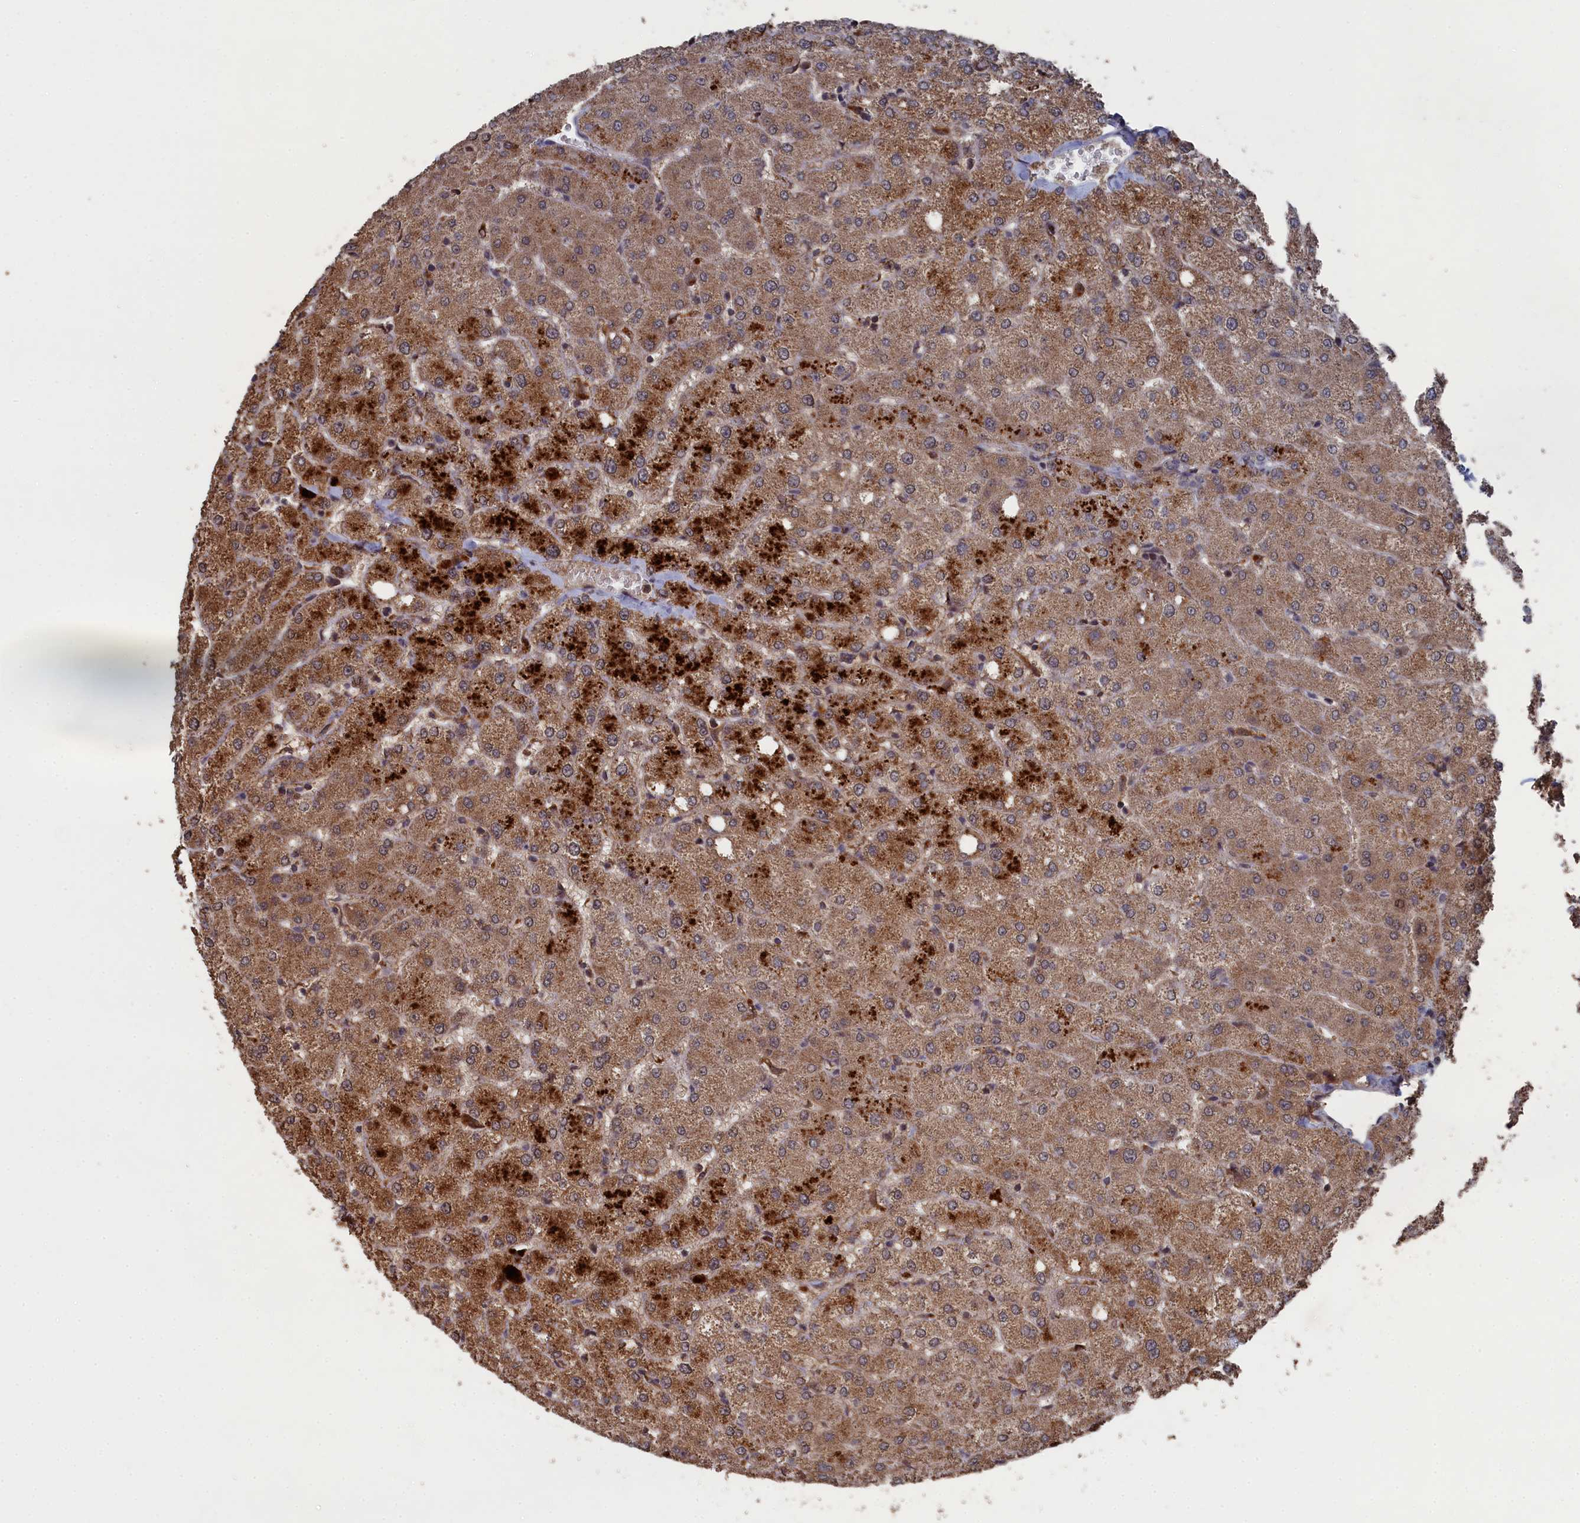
{"staining": {"intensity": "negative", "quantity": "none", "location": "none"}, "tissue": "liver", "cell_type": "Cholangiocytes", "image_type": "normal", "snomed": [{"axis": "morphology", "description": "Normal tissue, NOS"}, {"axis": "topography", "description": "Liver"}], "caption": "Immunohistochemistry image of normal liver: human liver stained with DAB (3,3'-diaminobenzidine) demonstrates no significant protein expression in cholangiocytes.", "gene": "CEACAM21", "patient": {"sex": "female", "age": 54}}